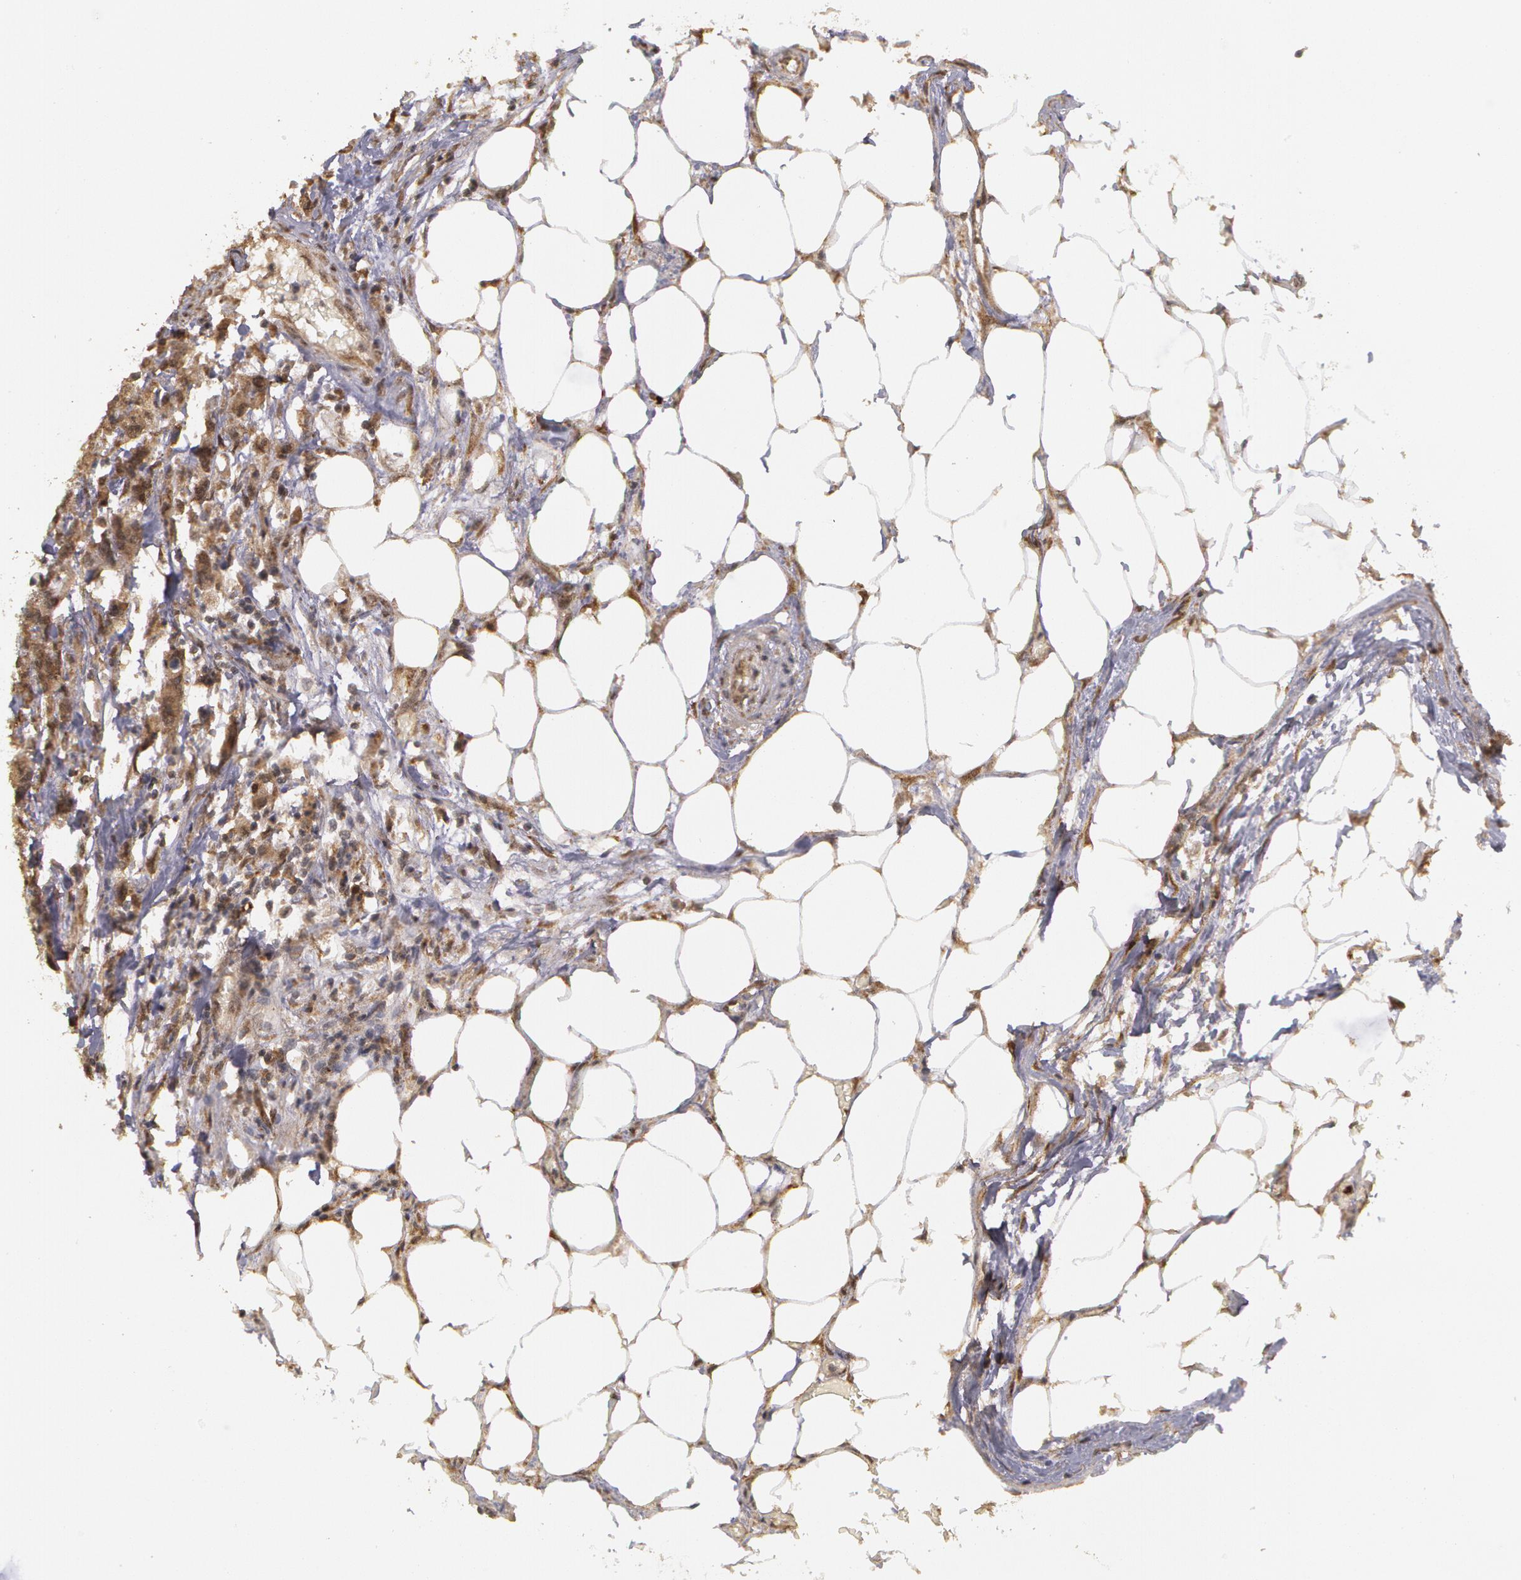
{"staining": {"intensity": "strong", "quantity": ">75%", "location": "cytoplasmic/membranous"}, "tissue": "colorectal cancer", "cell_type": "Tumor cells", "image_type": "cancer", "snomed": [{"axis": "morphology", "description": "Adenocarcinoma, NOS"}, {"axis": "topography", "description": "Colon"}], "caption": "Human colorectal cancer (adenocarcinoma) stained with a brown dye reveals strong cytoplasmic/membranous positive positivity in about >75% of tumor cells.", "gene": "GLIS1", "patient": {"sex": "female", "age": 86}}